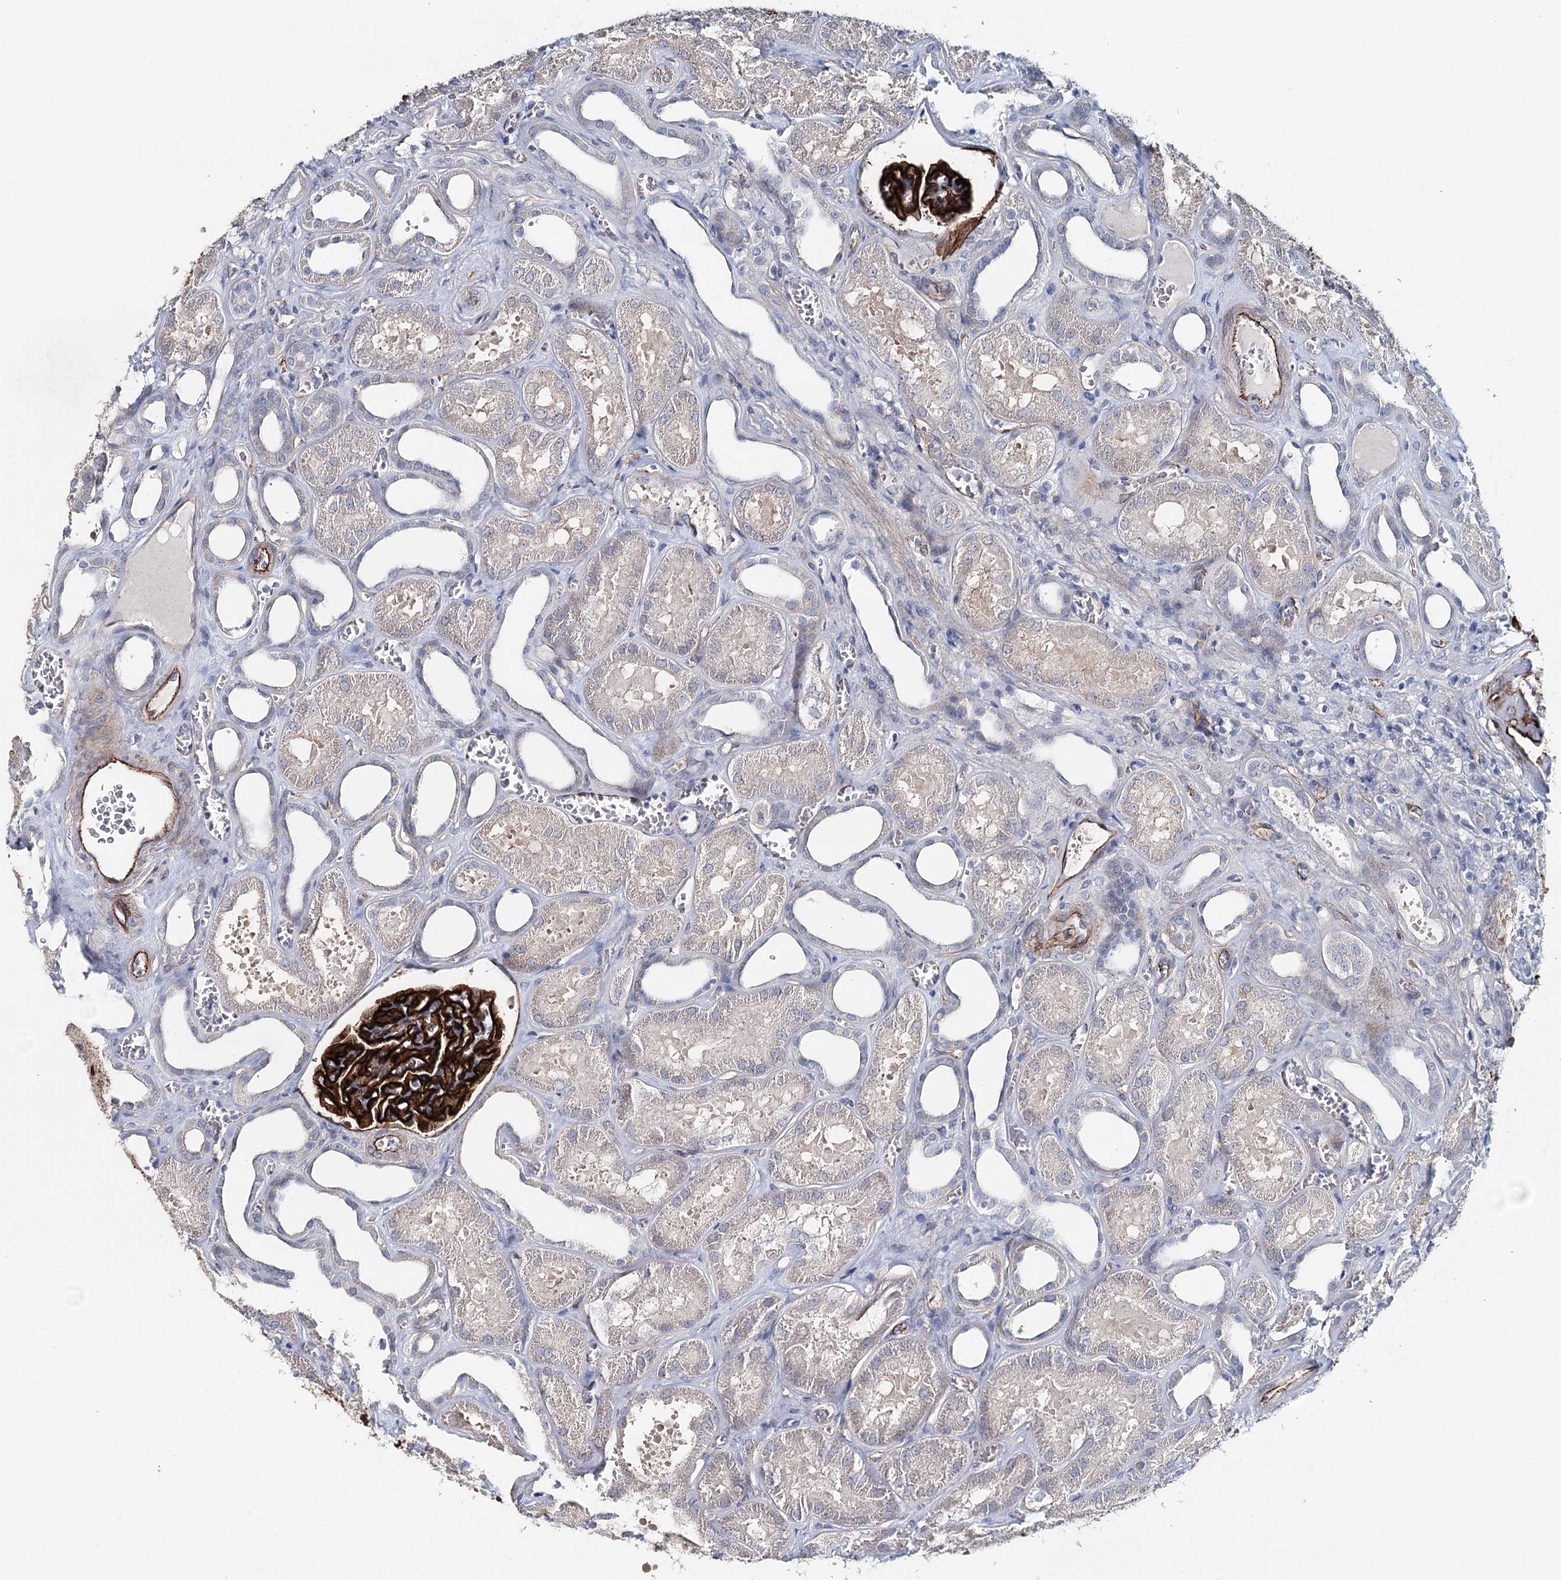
{"staining": {"intensity": "strong", "quantity": ">75%", "location": "cytoplasmic/membranous"}, "tissue": "kidney", "cell_type": "Cells in glomeruli", "image_type": "normal", "snomed": [{"axis": "morphology", "description": "Normal tissue, NOS"}, {"axis": "morphology", "description": "Adenocarcinoma, NOS"}, {"axis": "topography", "description": "Kidney"}], "caption": "Immunohistochemical staining of unremarkable kidney reveals high levels of strong cytoplasmic/membranous positivity in about >75% of cells in glomeruli.", "gene": "SYNPO", "patient": {"sex": "female", "age": 68}}